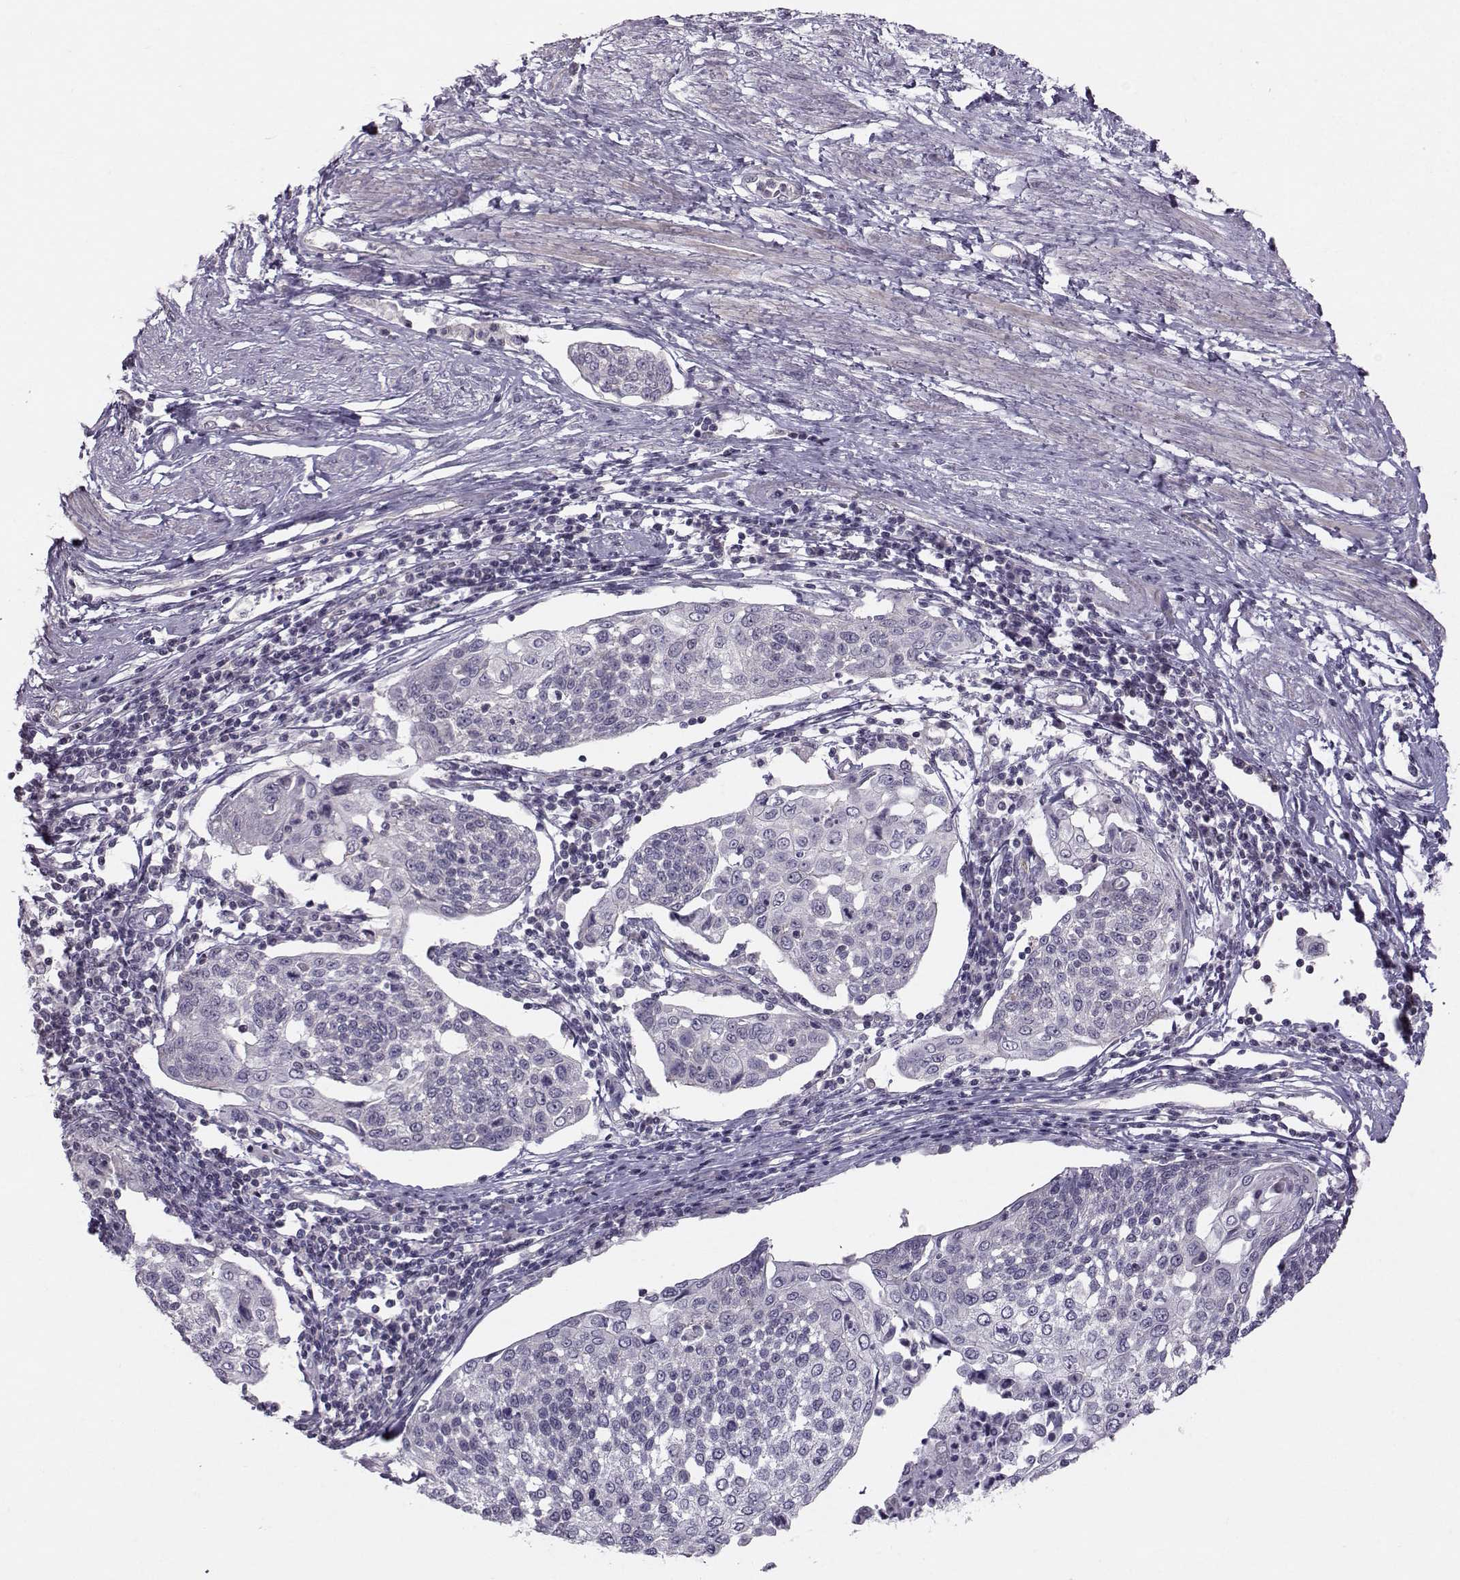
{"staining": {"intensity": "negative", "quantity": "none", "location": "none"}, "tissue": "cervical cancer", "cell_type": "Tumor cells", "image_type": "cancer", "snomed": [{"axis": "morphology", "description": "Squamous cell carcinoma, NOS"}, {"axis": "topography", "description": "Cervix"}], "caption": "Tumor cells are negative for protein expression in human squamous cell carcinoma (cervical).", "gene": "MAST1", "patient": {"sex": "female", "age": 34}}